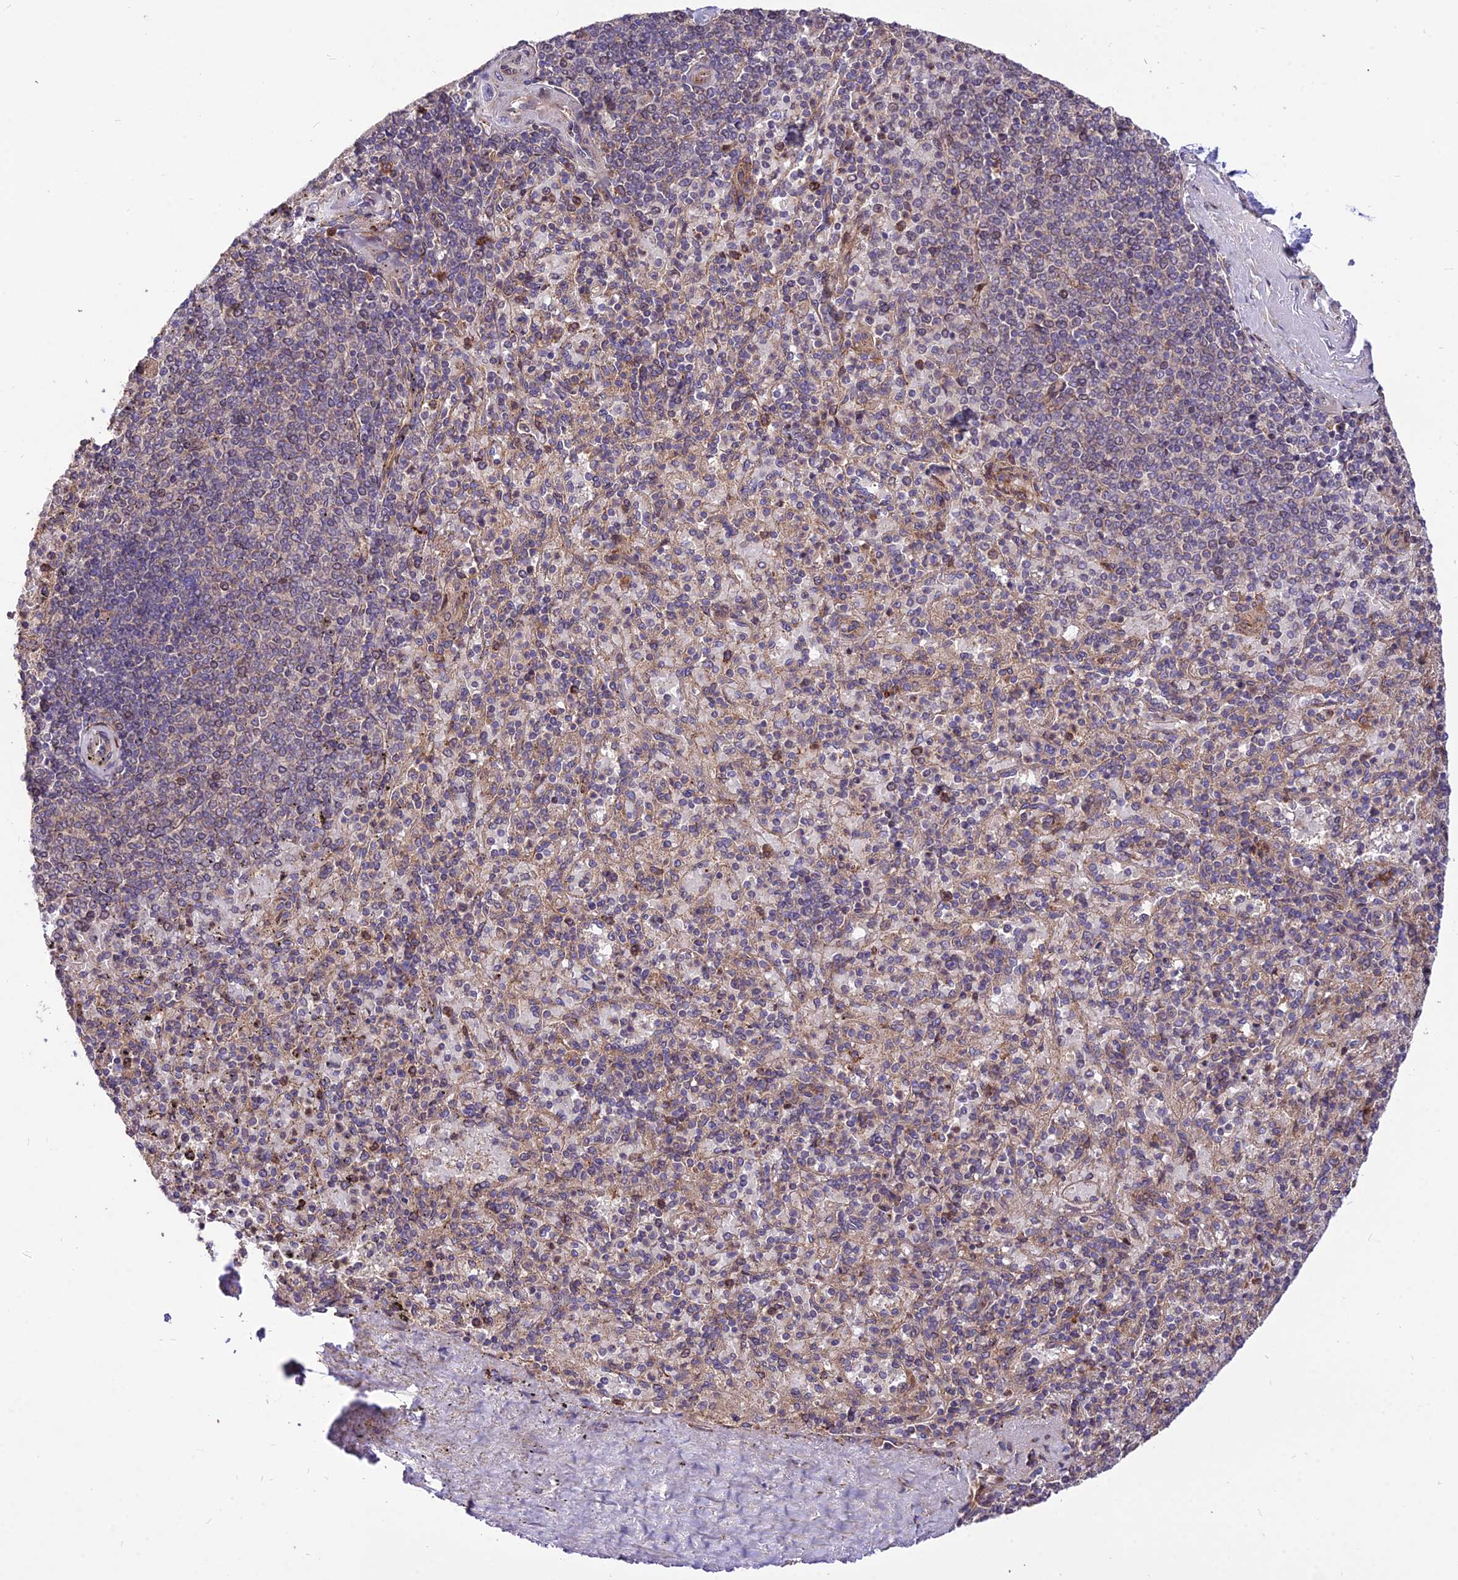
{"staining": {"intensity": "strong", "quantity": "25%-75%", "location": "cytoplasmic/membranous"}, "tissue": "spleen", "cell_type": "Cells in red pulp", "image_type": "normal", "snomed": [{"axis": "morphology", "description": "Normal tissue, NOS"}, {"axis": "topography", "description": "Spleen"}], "caption": "Immunohistochemical staining of normal spleen demonstrates strong cytoplasmic/membranous protein positivity in about 25%-75% of cells in red pulp. (DAB IHC, brown staining for protein, blue staining for nuclei).", "gene": "ROCK1", "patient": {"sex": "male", "age": 82}}